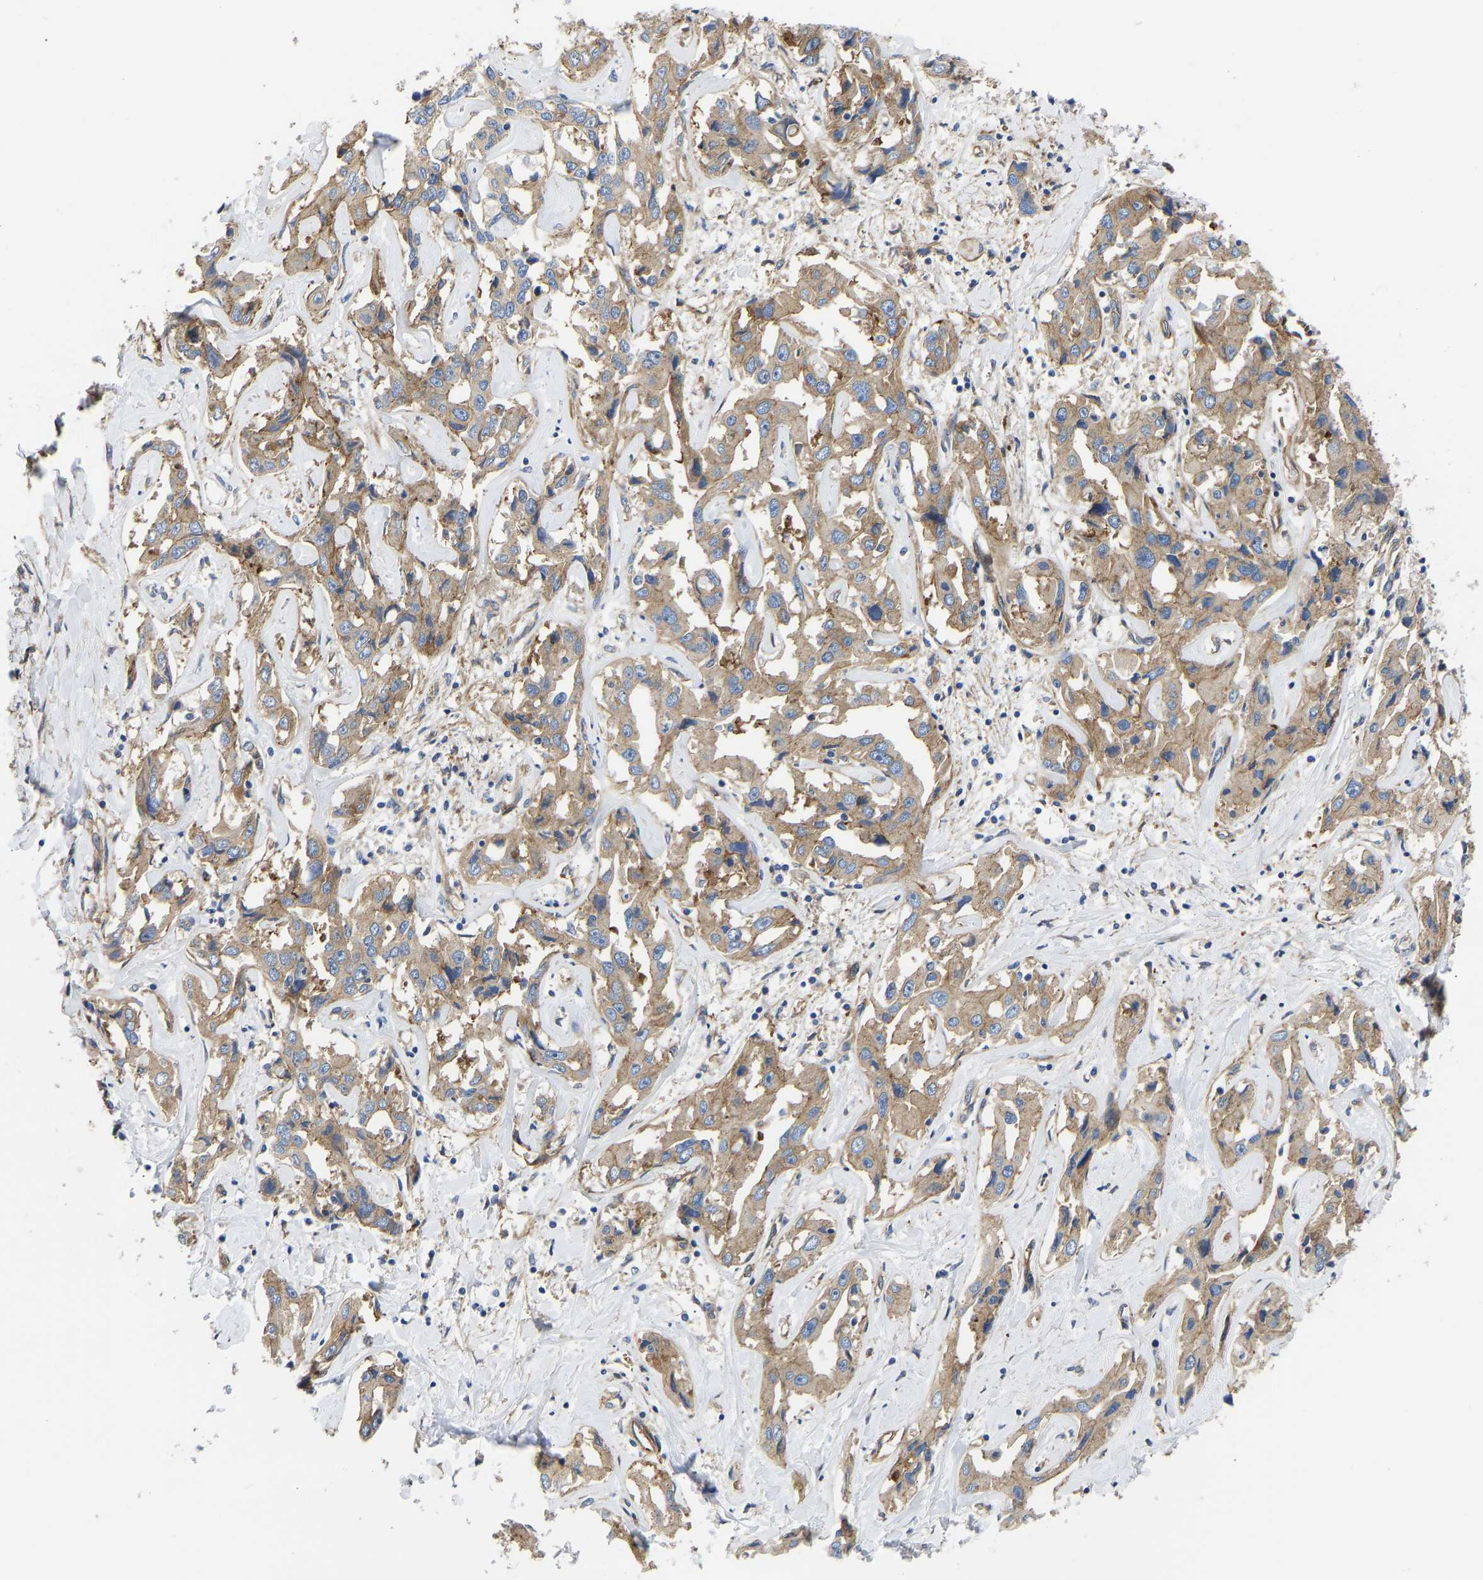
{"staining": {"intensity": "moderate", "quantity": ">75%", "location": "cytoplasmic/membranous"}, "tissue": "liver cancer", "cell_type": "Tumor cells", "image_type": "cancer", "snomed": [{"axis": "morphology", "description": "Cholangiocarcinoma"}, {"axis": "topography", "description": "Liver"}], "caption": "The immunohistochemical stain shows moderate cytoplasmic/membranous positivity in tumor cells of liver cancer (cholangiocarcinoma) tissue.", "gene": "MYO1C", "patient": {"sex": "male", "age": 59}}